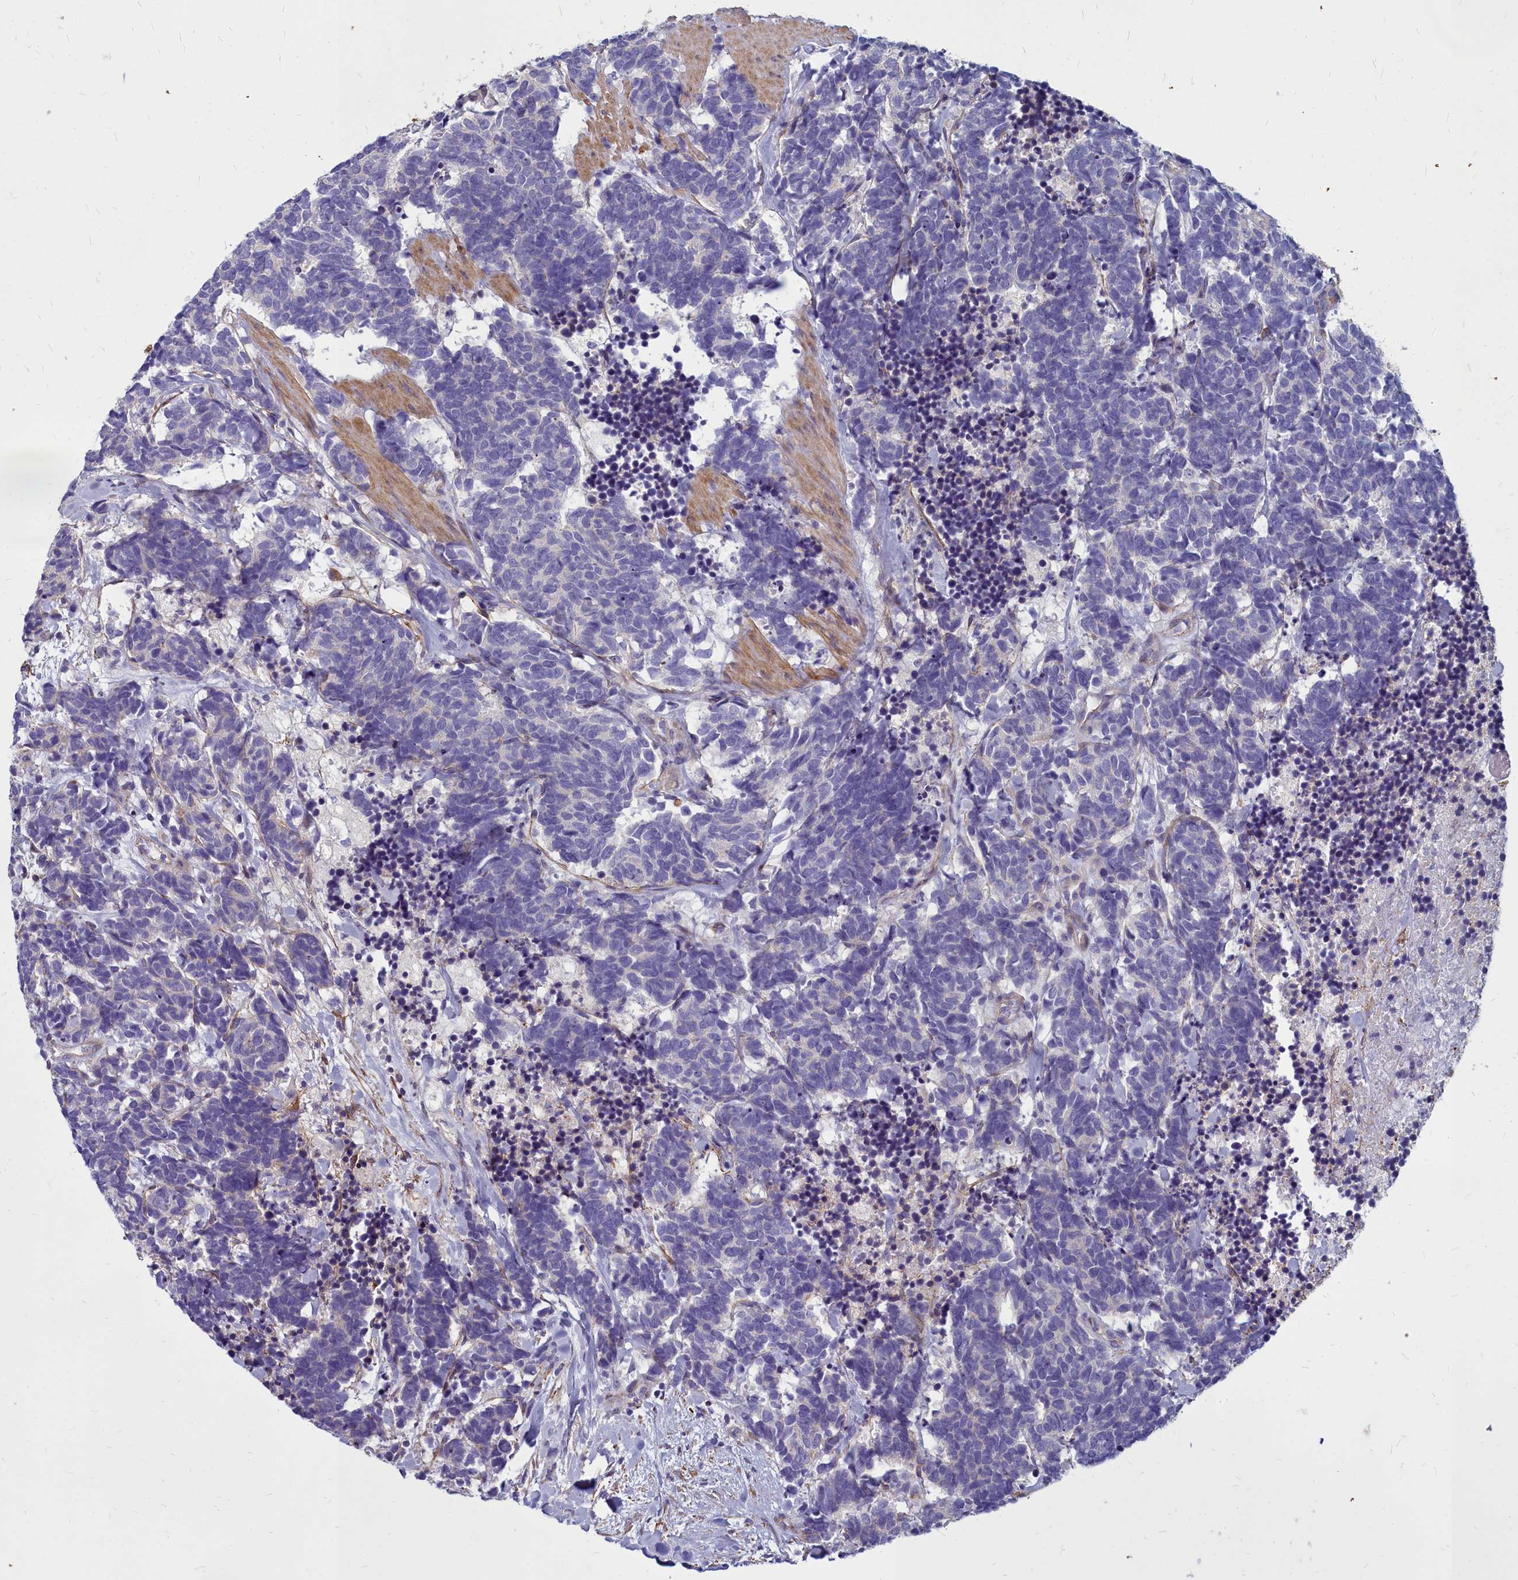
{"staining": {"intensity": "negative", "quantity": "none", "location": "none"}, "tissue": "carcinoid", "cell_type": "Tumor cells", "image_type": "cancer", "snomed": [{"axis": "morphology", "description": "Carcinoma, NOS"}, {"axis": "morphology", "description": "Carcinoid, malignant, NOS"}, {"axis": "topography", "description": "Prostate"}], "caption": "This is a image of immunohistochemistry (IHC) staining of carcinoma, which shows no expression in tumor cells.", "gene": "TTC5", "patient": {"sex": "male", "age": 57}}